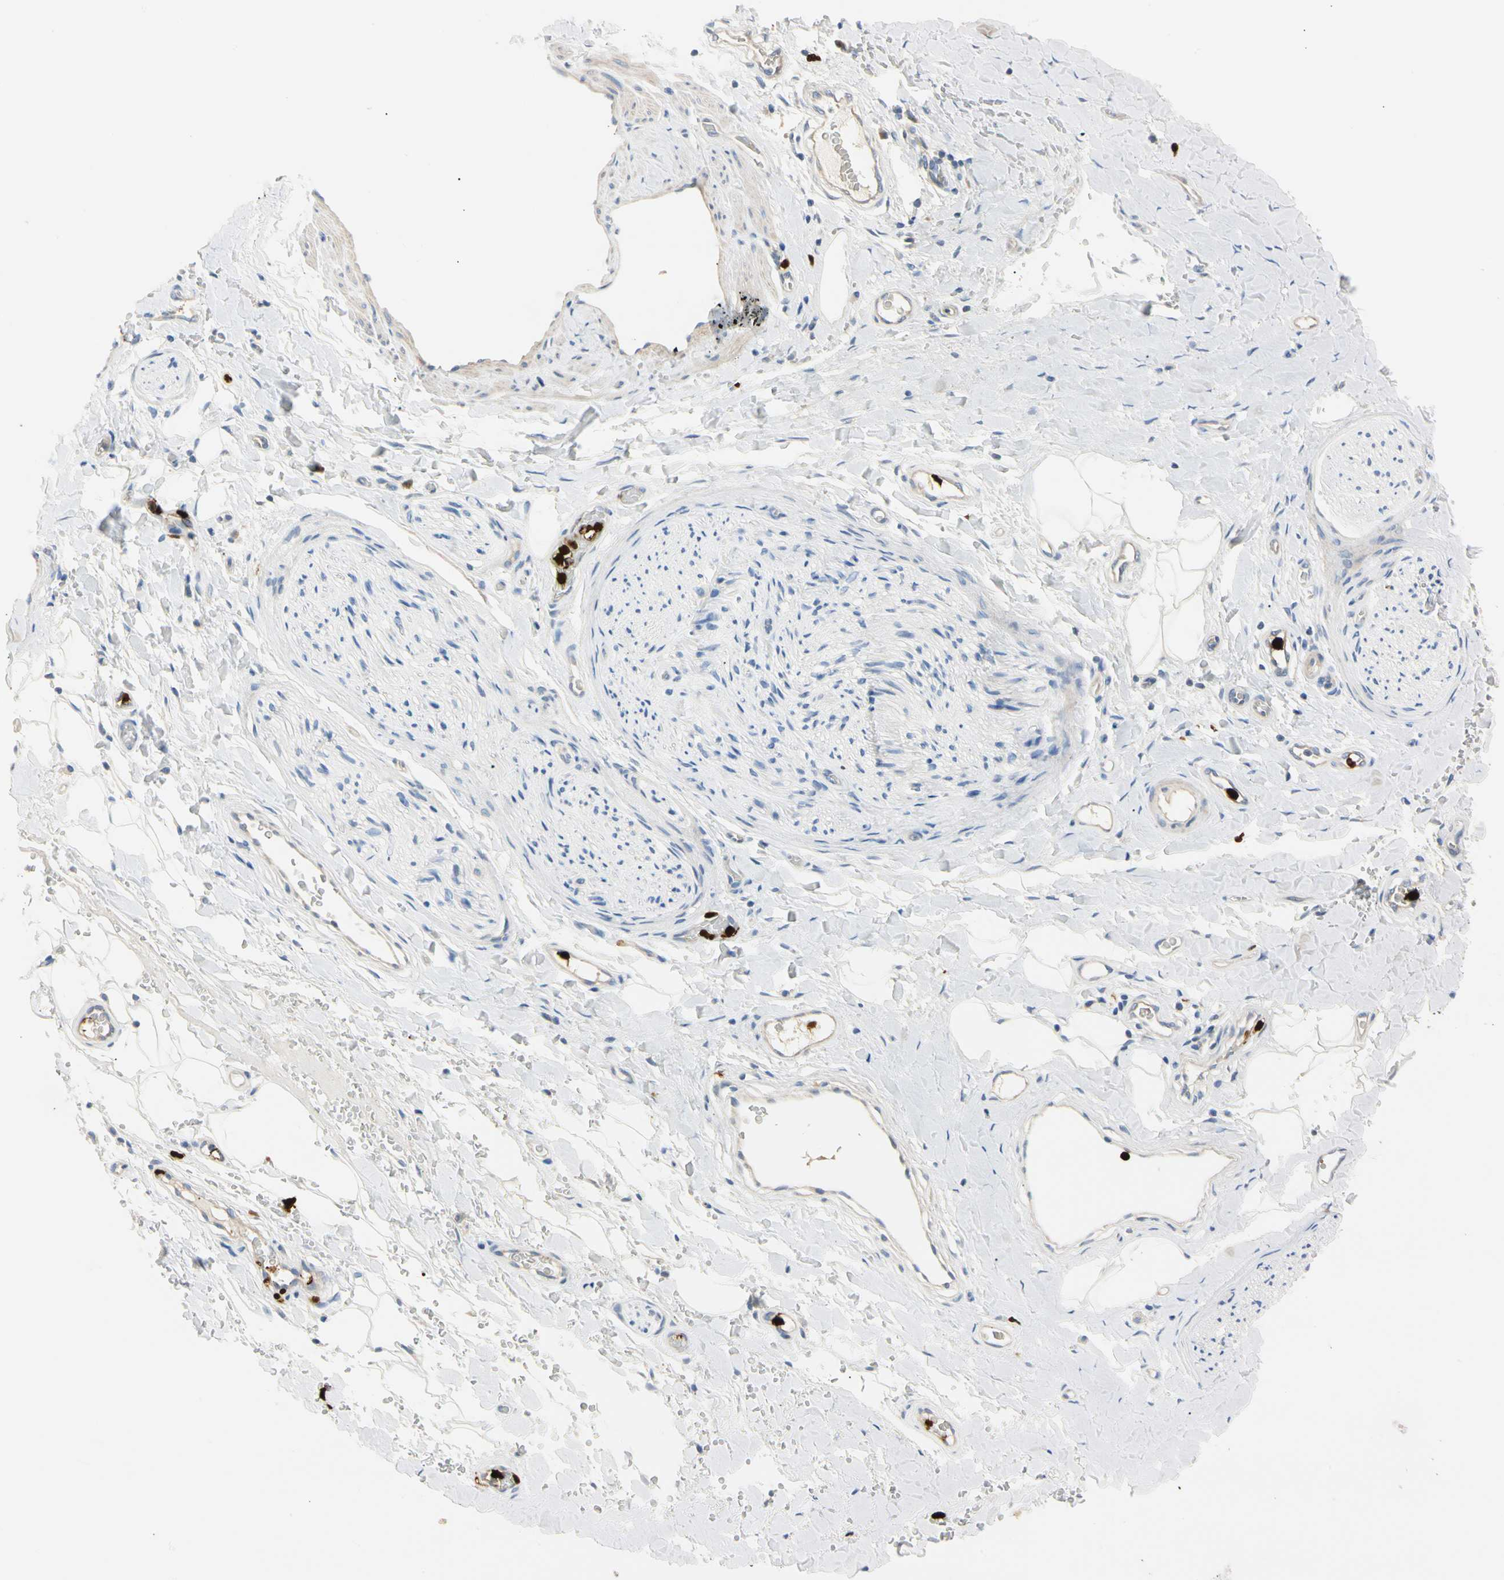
{"staining": {"intensity": "negative", "quantity": "none", "location": "none"}, "tissue": "adipose tissue", "cell_type": "Adipocytes", "image_type": "normal", "snomed": [{"axis": "morphology", "description": "Normal tissue, NOS"}, {"axis": "morphology", "description": "Carcinoma, NOS"}, {"axis": "topography", "description": "Pancreas"}, {"axis": "topography", "description": "Peripheral nerve tissue"}], "caption": "The histopathology image exhibits no significant expression in adipocytes of adipose tissue. (IHC, brightfield microscopy, high magnification).", "gene": "TRAF5", "patient": {"sex": "female", "age": 29}}